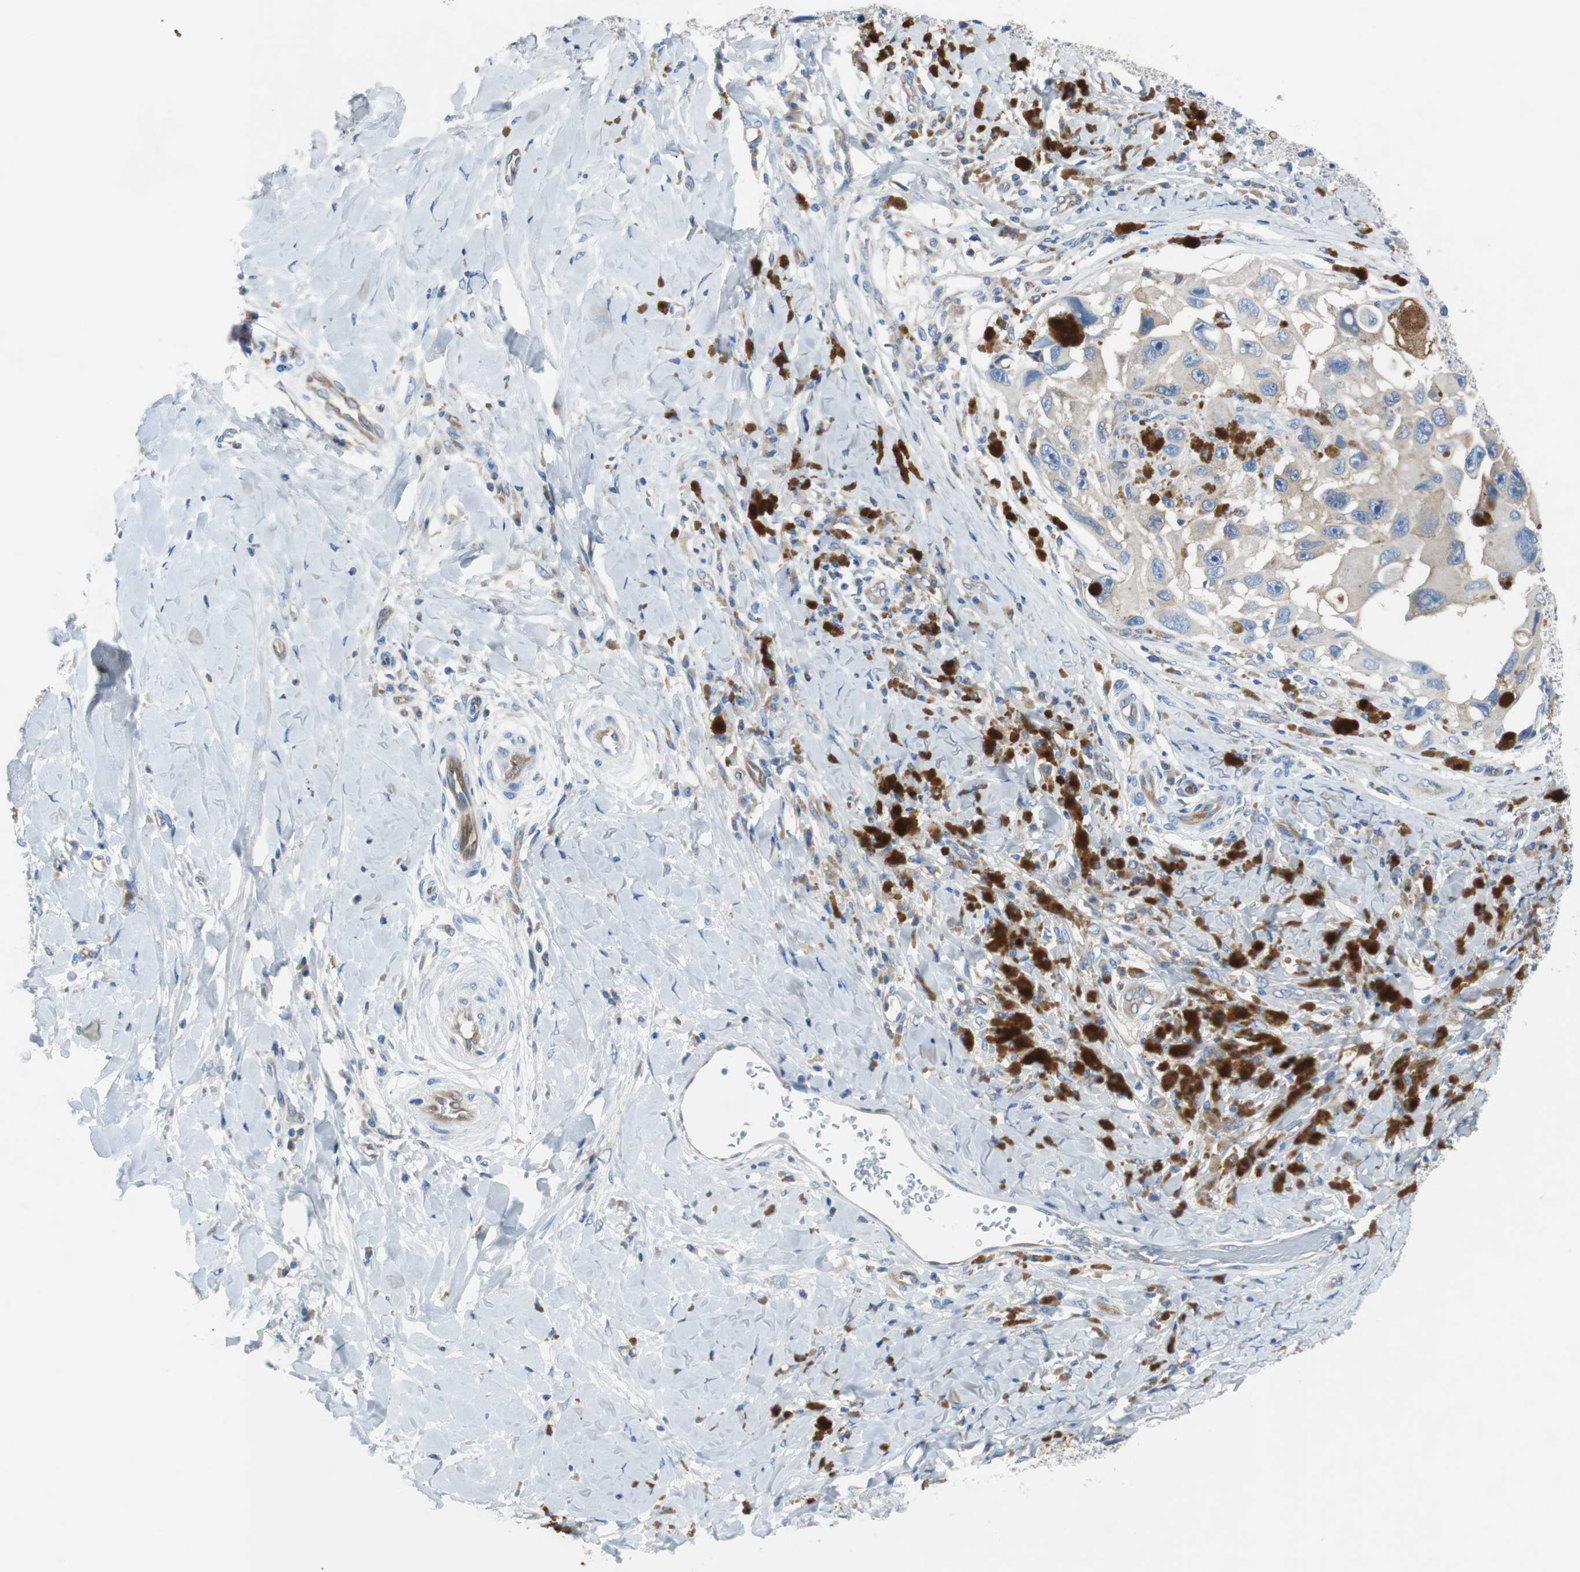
{"staining": {"intensity": "weak", "quantity": ">75%", "location": "cytoplasmic/membranous"}, "tissue": "melanoma", "cell_type": "Tumor cells", "image_type": "cancer", "snomed": [{"axis": "morphology", "description": "Malignant melanoma, NOS"}, {"axis": "topography", "description": "Skin"}], "caption": "Malignant melanoma tissue demonstrates weak cytoplasmic/membranous staining in about >75% of tumor cells, visualized by immunohistochemistry. (Stains: DAB in brown, nuclei in blue, Microscopy: brightfield microscopy at high magnification).", "gene": "EEF2K", "patient": {"sex": "female", "age": 73}}